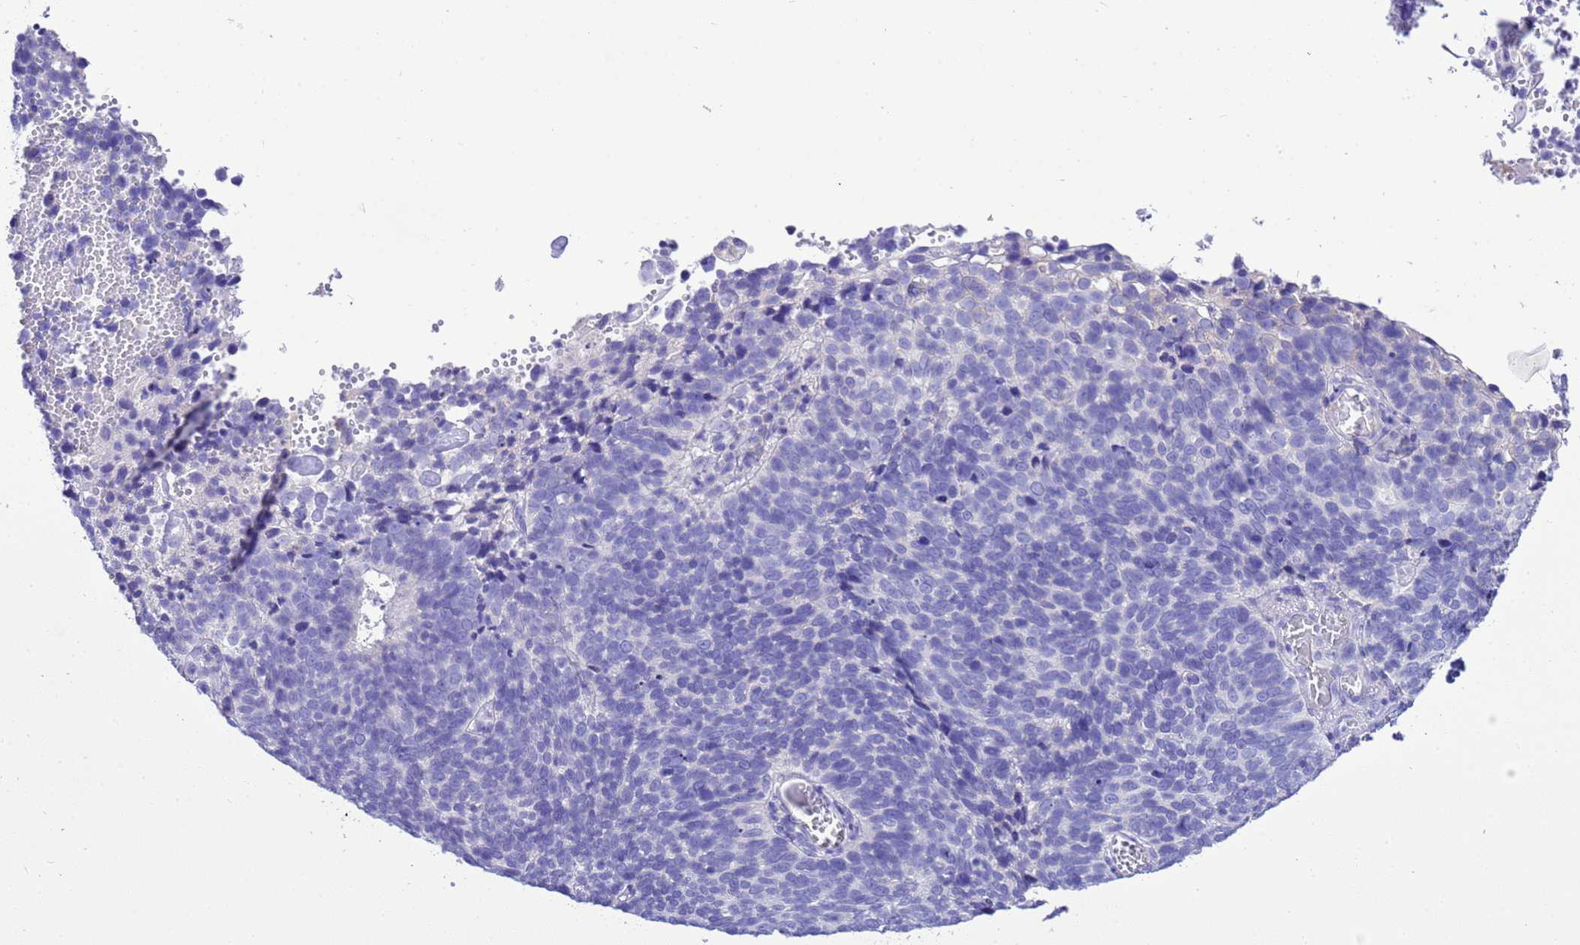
{"staining": {"intensity": "negative", "quantity": "none", "location": "none"}, "tissue": "cervical cancer", "cell_type": "Tumor cells", "image_type": "cancer", "snomed": [{"axis": "morphology", "description": "Squamous cell carcinoma, NOS"}, {"axis": "topography", "description": "Cervix"}], "caption": "Cervical cancer stained for a protein using immunohistochemistry (IHC) shows no expression tumor cells.", "gene": "BEST2", "patient": {"sex": "female", "age": 39}}